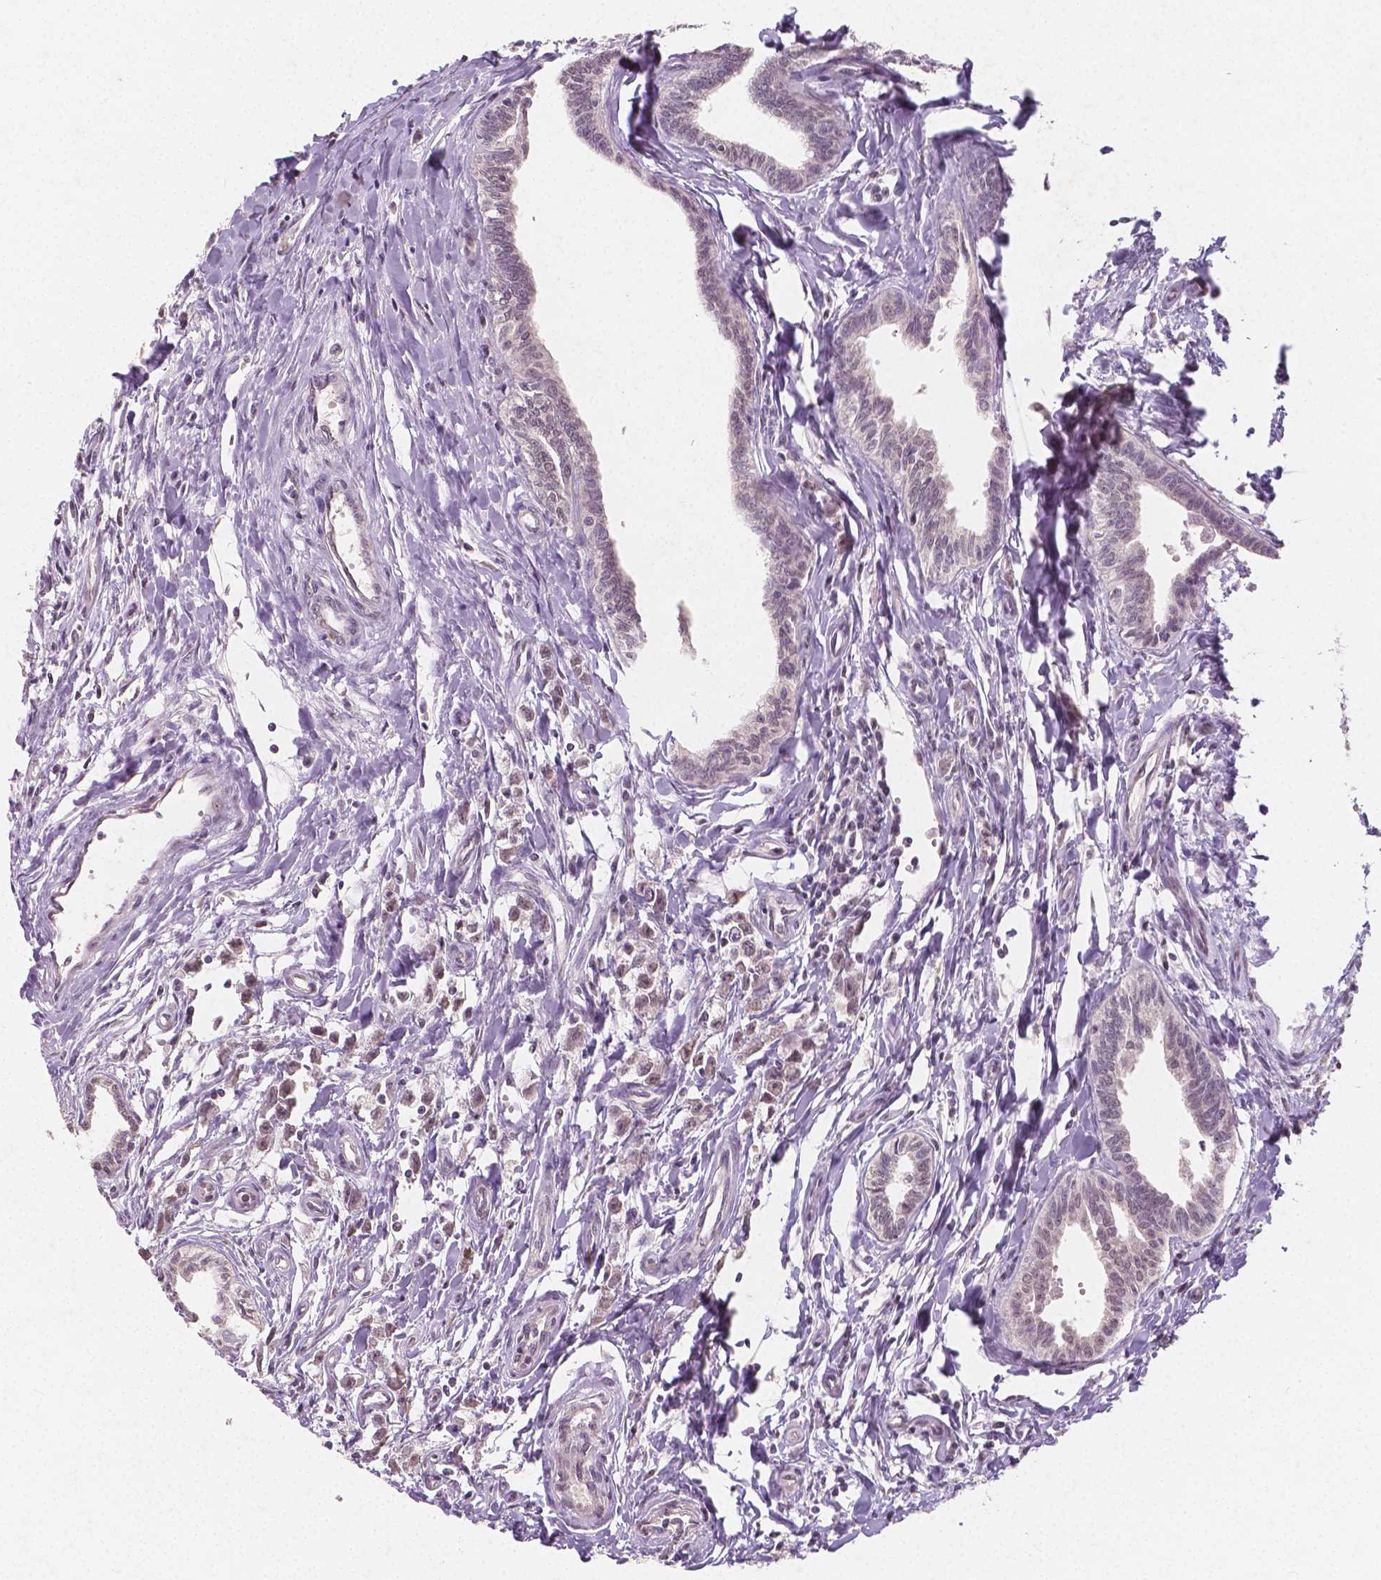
{"staining": {"intensity": "weak", "quantity": "25%-75%", "location": "nuclear"}, "tissue": "testis cancer", "cell_type": "Tumor cells", "image_type": "cancer", "snomed": [{"axis": "morphology", "description": "Carcinoma, Embryonal, NOS"}, {"axis": "morphology", "description": "Teratoma, malignant, NOS"}, {"axis": "topography", "description": "Testis"}], "caption": "Human testis cancer (embryonal carcinoma) stained with a brown dye shows weak nuclear positive staining in approximately 25%-75% of tumor cells.", "gene": "NOLC1", "patient": {"sex": "male", "age": 24}}